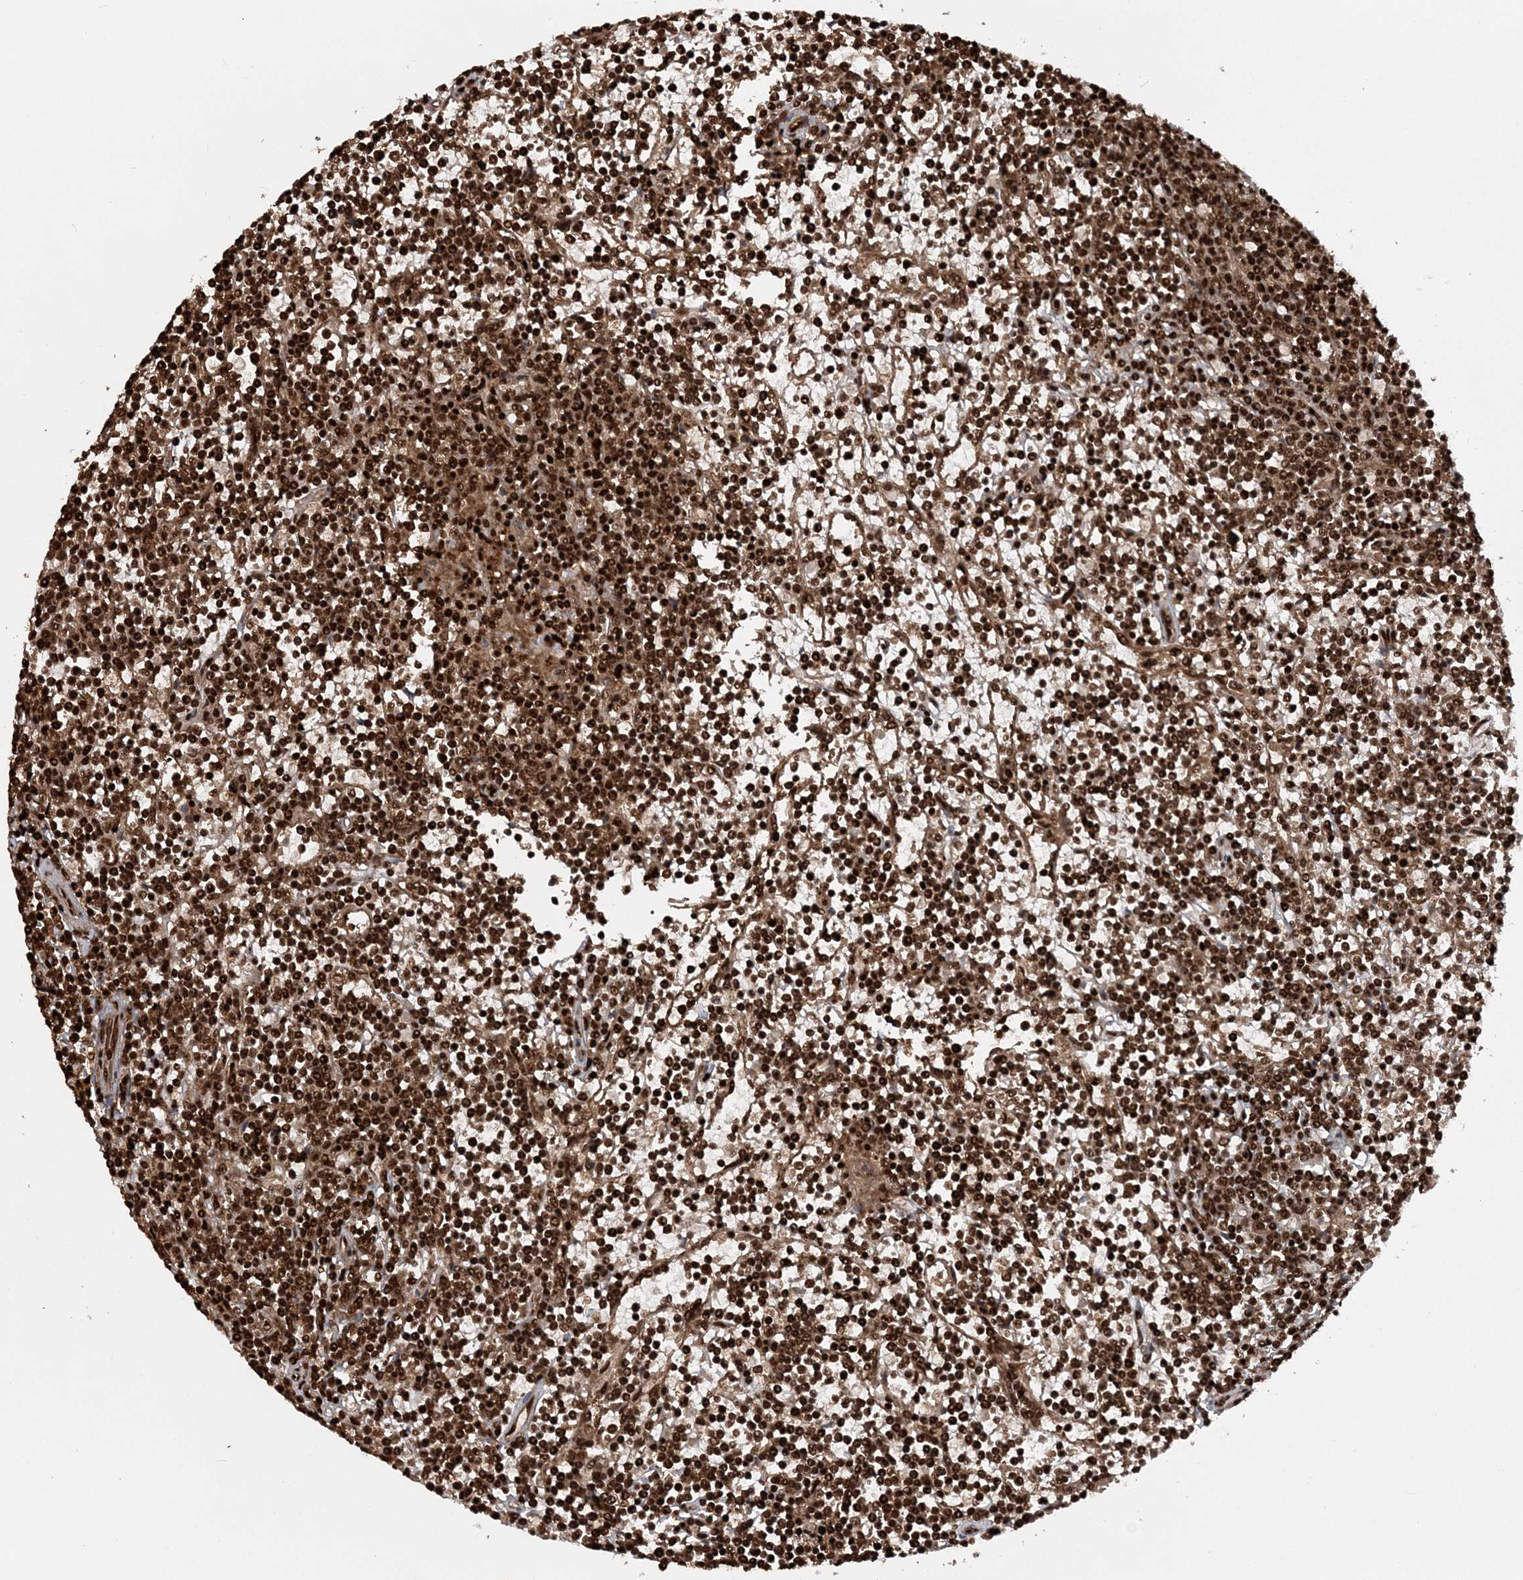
{"staining": {"intensity": "strong", "quantity": ">75%", "location": "nuclear"}, "tissue": "lymphoma", "cell_type": "Tumor cells", "image_type": "cancer", "snomed": [{"axis": "morphology", "description": "Malignant lymphoma, non-Hodgkin's type, Low grade"}, {"axis": "topography", "description": "Spleen"}], "caption": "Tumor cells show high levels of strong nuclear staining in about >75% of cells in human low-grade malignant lymphoma, non-Hodgkin's type. The protein of interest is shown in brown color, while the nuclei are stained blue.", "gene": "EXOSC8", "patient": {"sex": "female", "age": 19}}